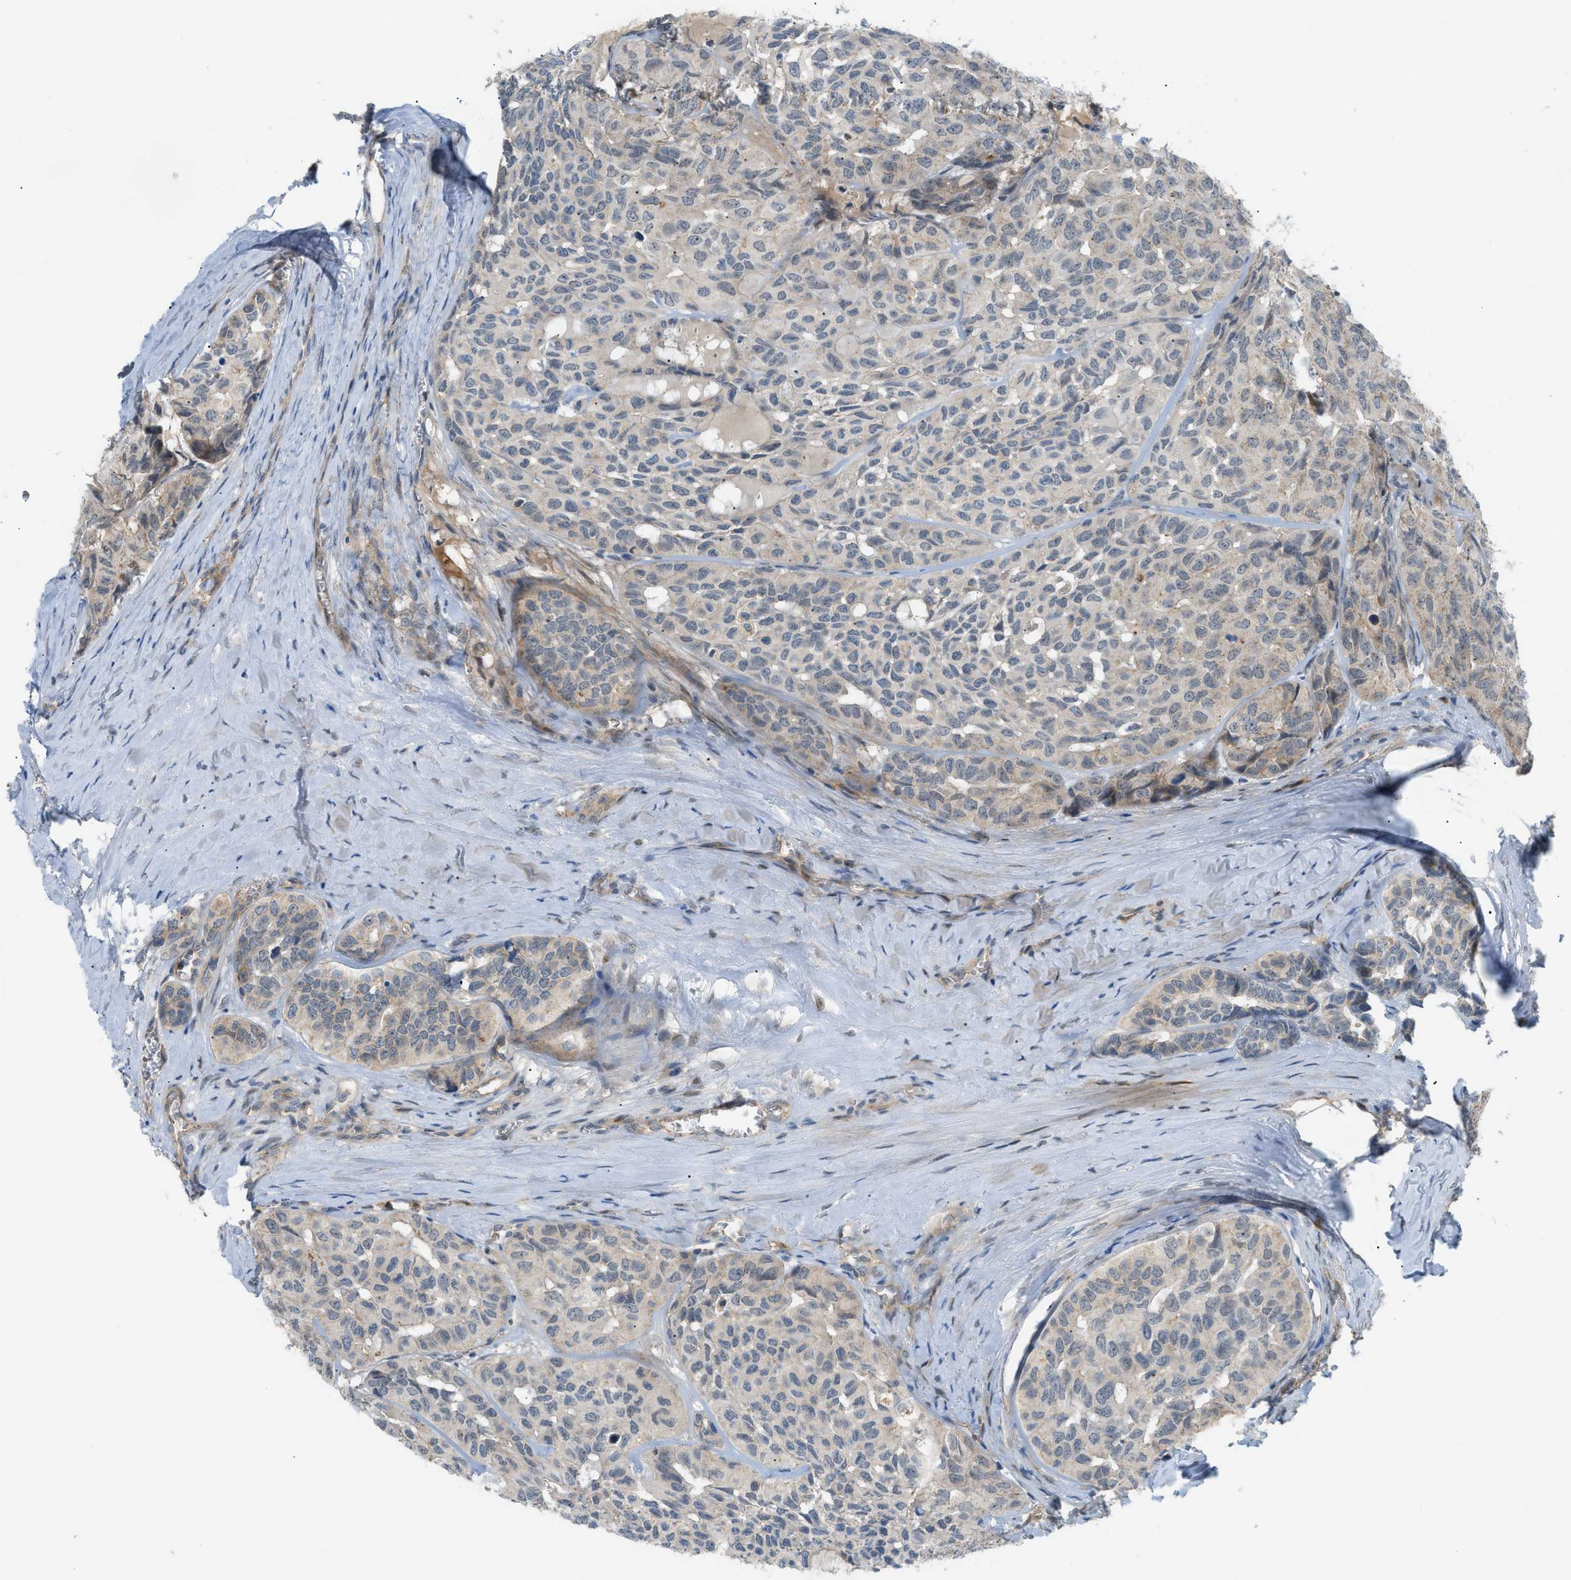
{"staining": {"intensity": "weak", "quantity": "<25%", "location": "cytoplasmic/membranous"}, "tissue": "head and neck cancer", "cell_type": "Tumor cells", "image_type": "cancer", "snomed": [{"axis": "morphology", "description": "Adenocarcinoma, NOS"}, {"axis": "topography", "description": "Salivary gland, NOS"}, {"axis": "topography", "description": "Head-Neck"}], "caption": "This is an immunohistochemistry (IHC) micrograph of human head and neck cancer. There is no expression in tumor cells.", "gene": "GRK6", "patient": {"sex": "female", "age": 76}}